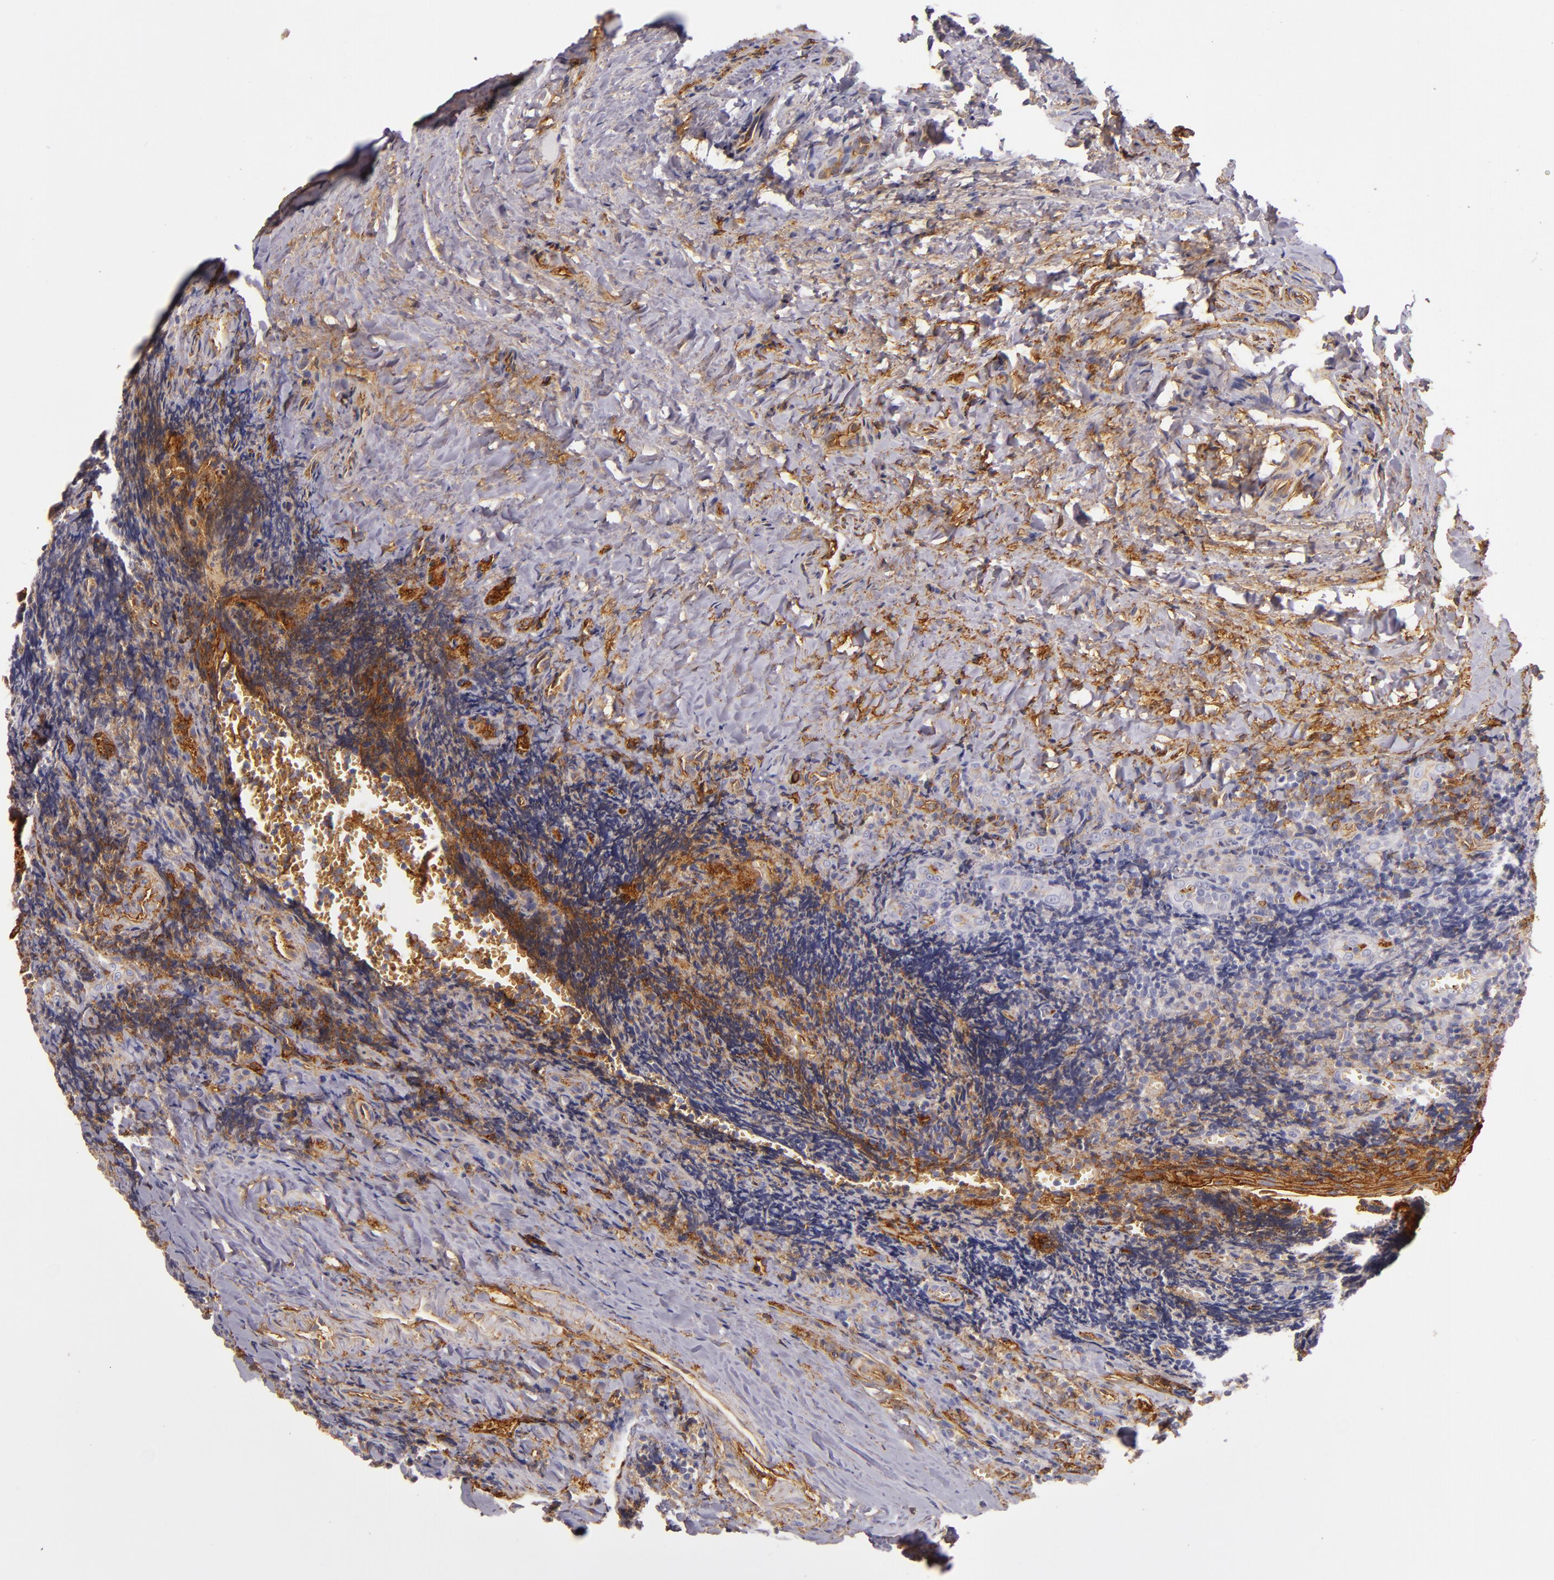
{"staining": {"intensity": "moderate", "quantity": "<25%", "location": "cytoplasmic/membranous"}, "tissue": "tonsil", "cell_type": "Germinal center cells", "image_type": "normal", "snomed": [{"axis": "morphology", "description": "Normal tissue, NOS"}, {"axis": "topography", "description": "Tonsil"}], "caption": "Protein expression analysis of unremarkable human tonsil reveals moderate cytoplasmic/membranous expression in approximately <25% of germinal center cells.", "gene": "CD9", "patient": {"sex": "male", "age": 20}}